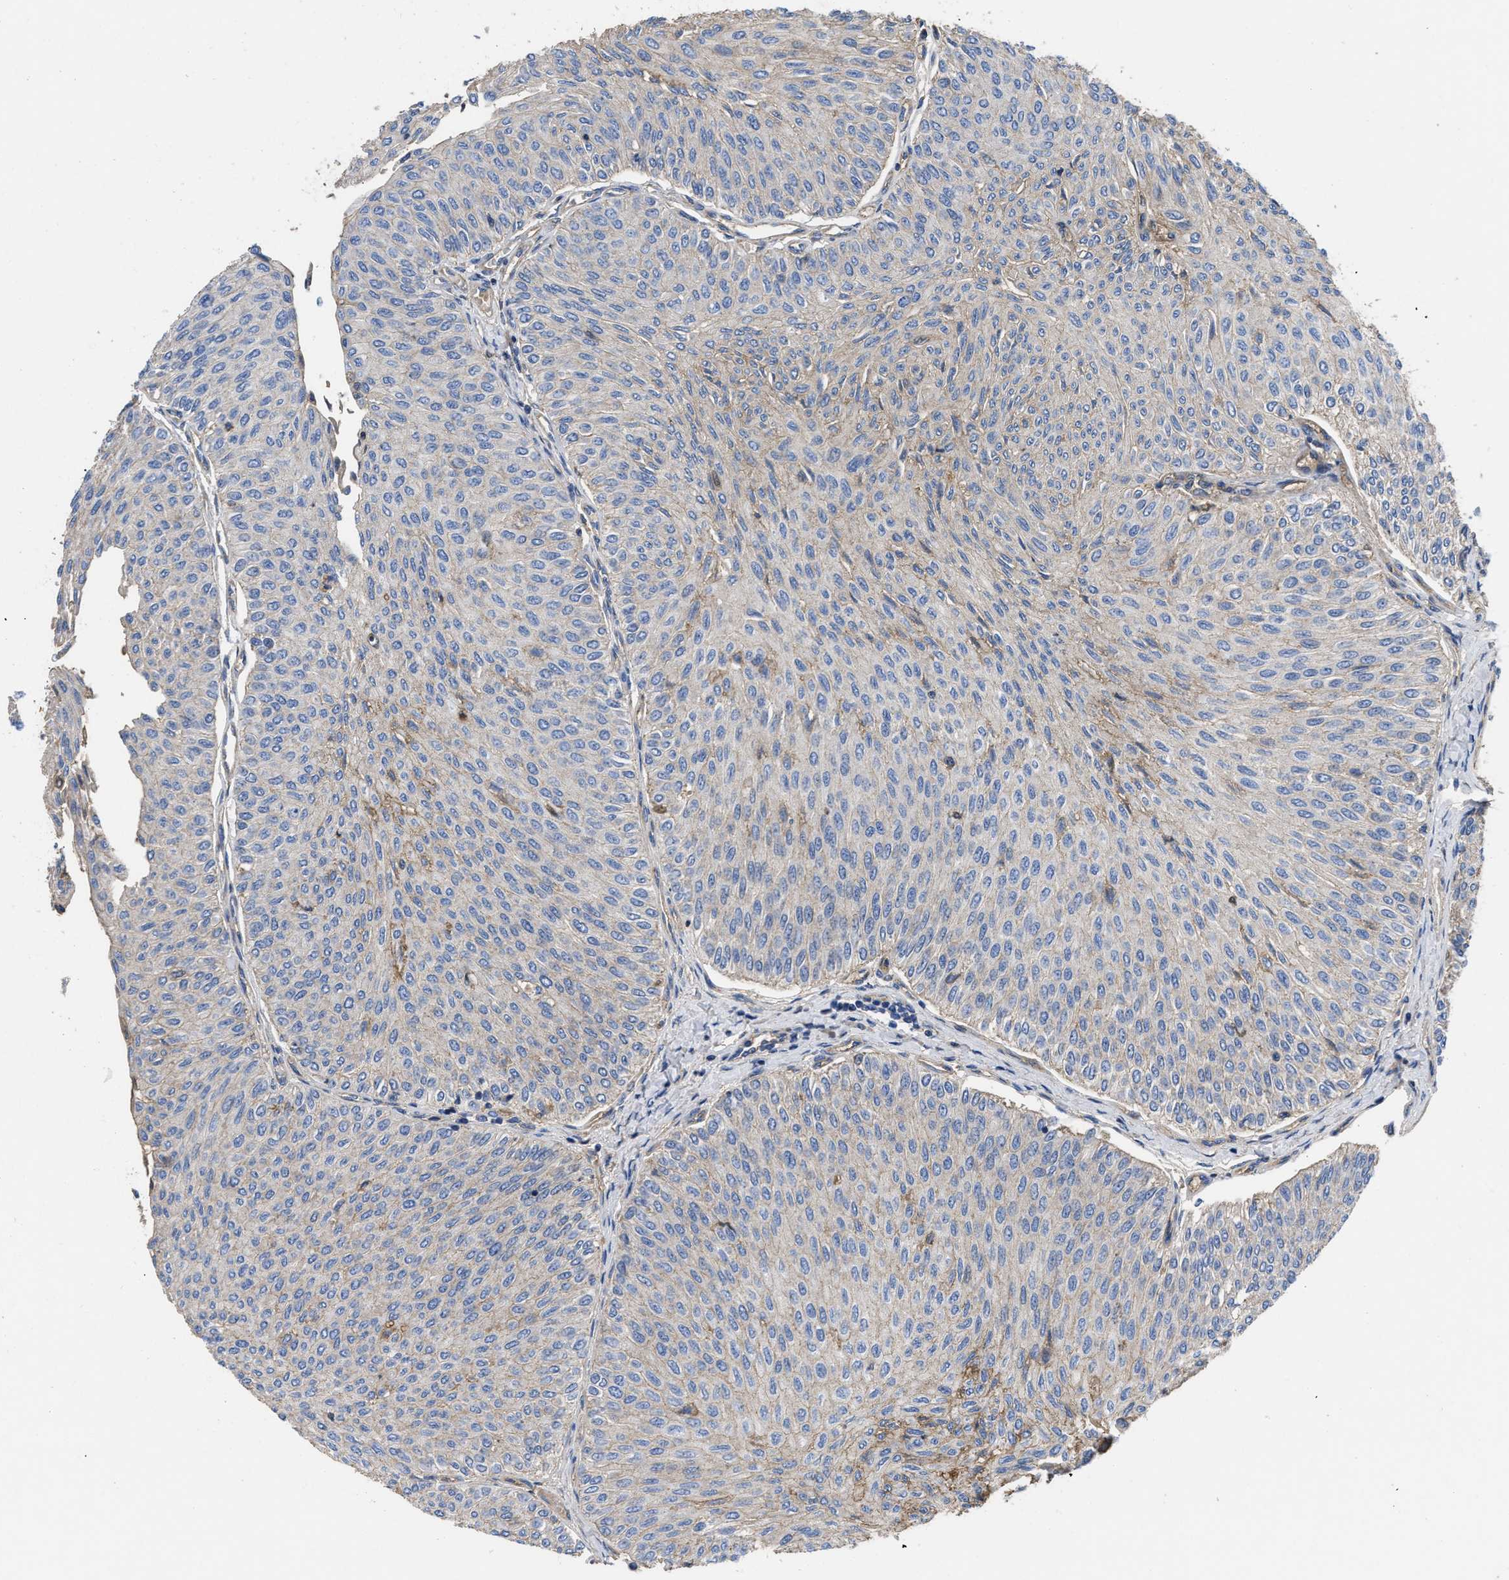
{"staining": {"intensity": "negative", "quantity": "none", "location": "none"}, "tissue": "urothelial cancer", "cell_type": "Tumor cells", "image_type": "cancer", "snomed": [{"axis": "morphology", "description": "Urothelial carcinoma, Low grade"}, {"axis": "topography", "description": "Urinary bladder"}], "caption": "DAB immunohistochemical staining of urothelial carcinoma (low-grade) reveals no significant expression in tumor cells.", "gene": "USP4", "patient": {"sex": "male", "age": 78}}